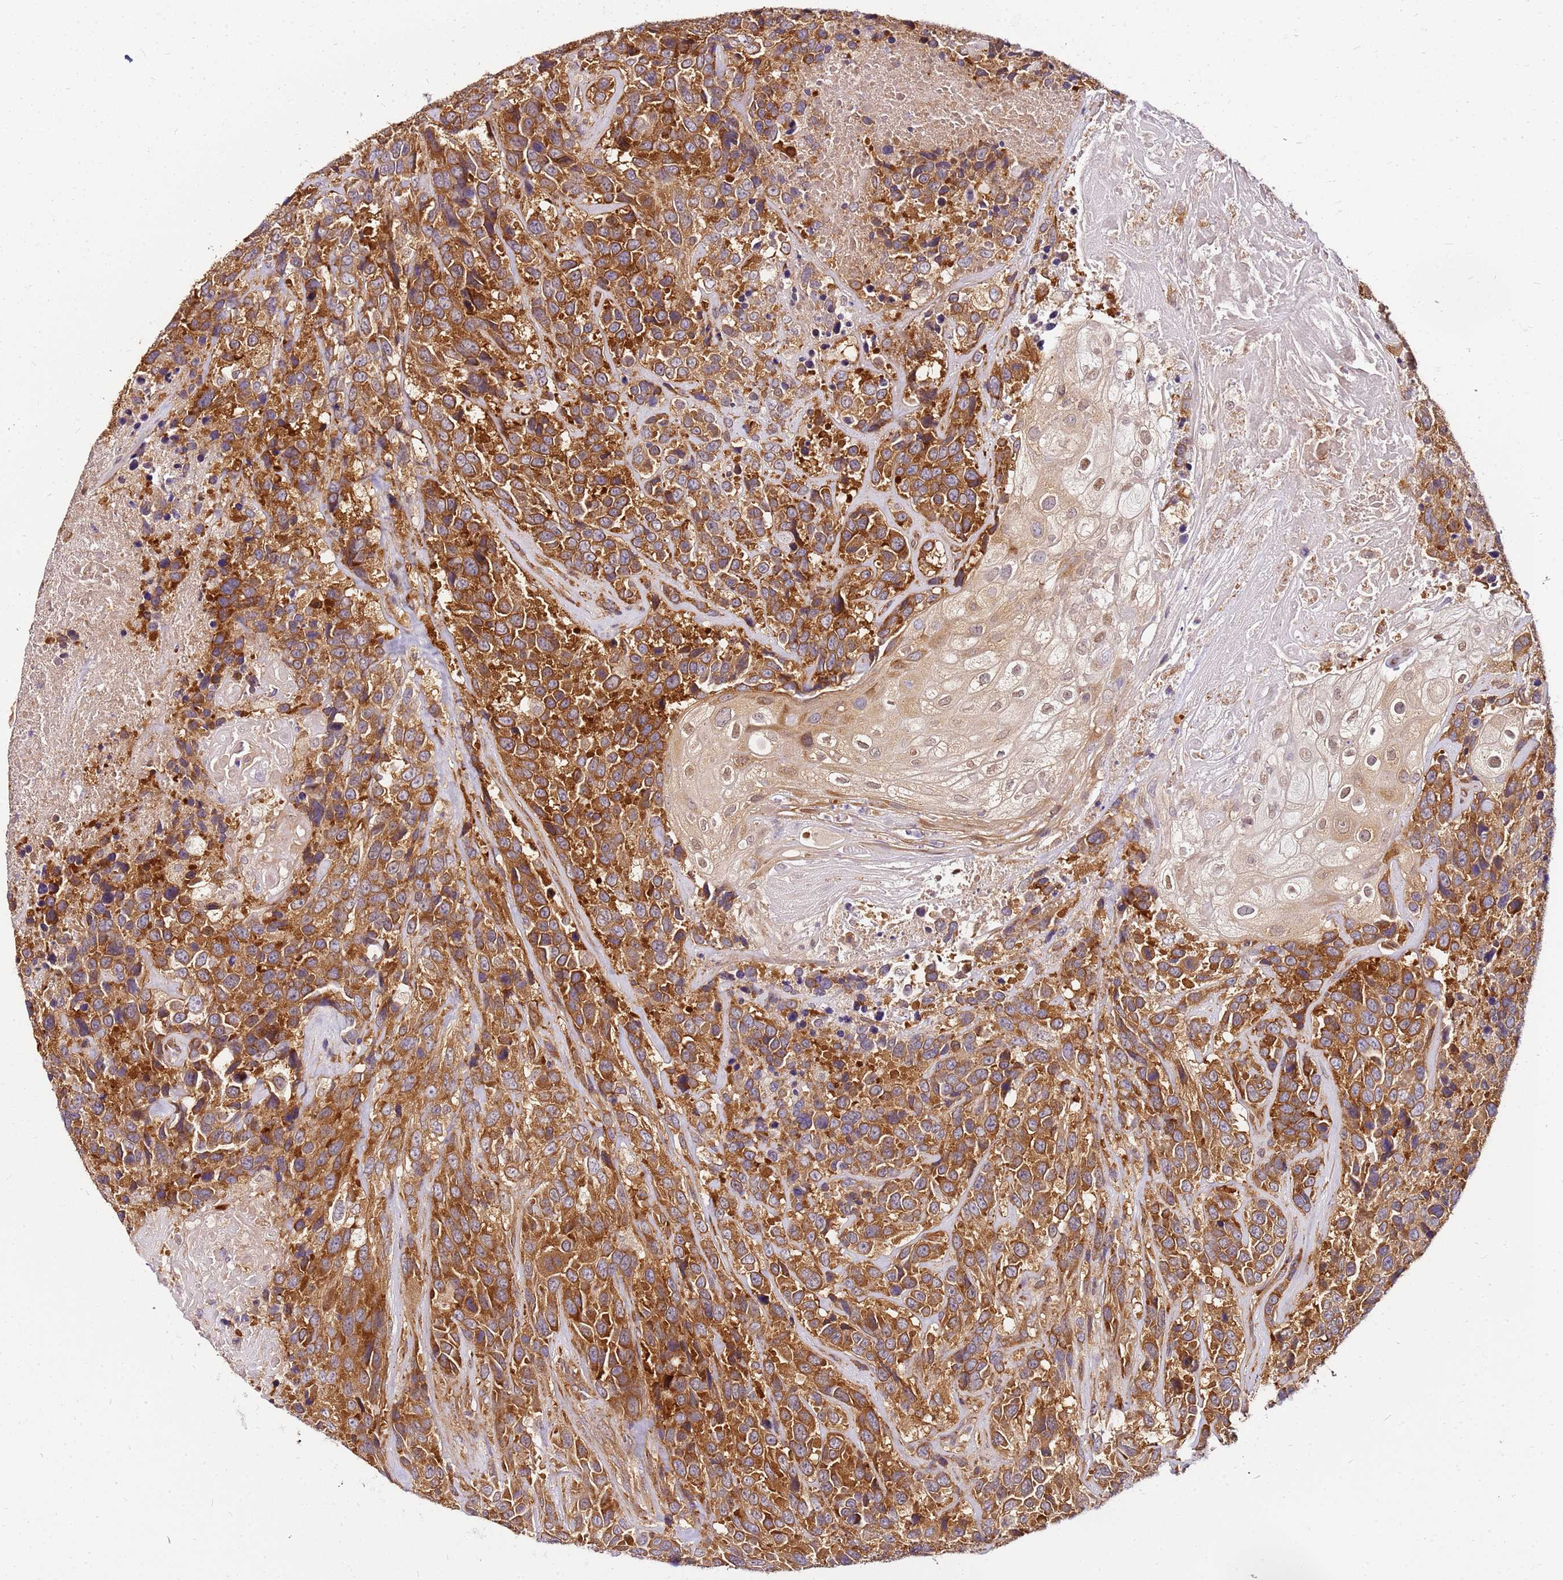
{"staining": {"intensity": "strong", "quantity": ">75%", "location": "cytoplasmic/membranous"}, "tissue": "urothelial cancer", "cell_type": "Tumor cells", "image_type": "cancer", "snomed": [{"axis": "morphology", "description": "Urothelial carcinoma, High grade"}, {"axis": "topography", "description": "Urinary bladder"}], "caption": "Approximately >75% of tumor cells in human urothelial carcinoma (high-grade) exhibit strong cytoplasmic/membranous protein expression as visualized by brown immunohistochemical staining.", "gene": "PIH1D1", "patient": {"sex": "female", "age": 70}}